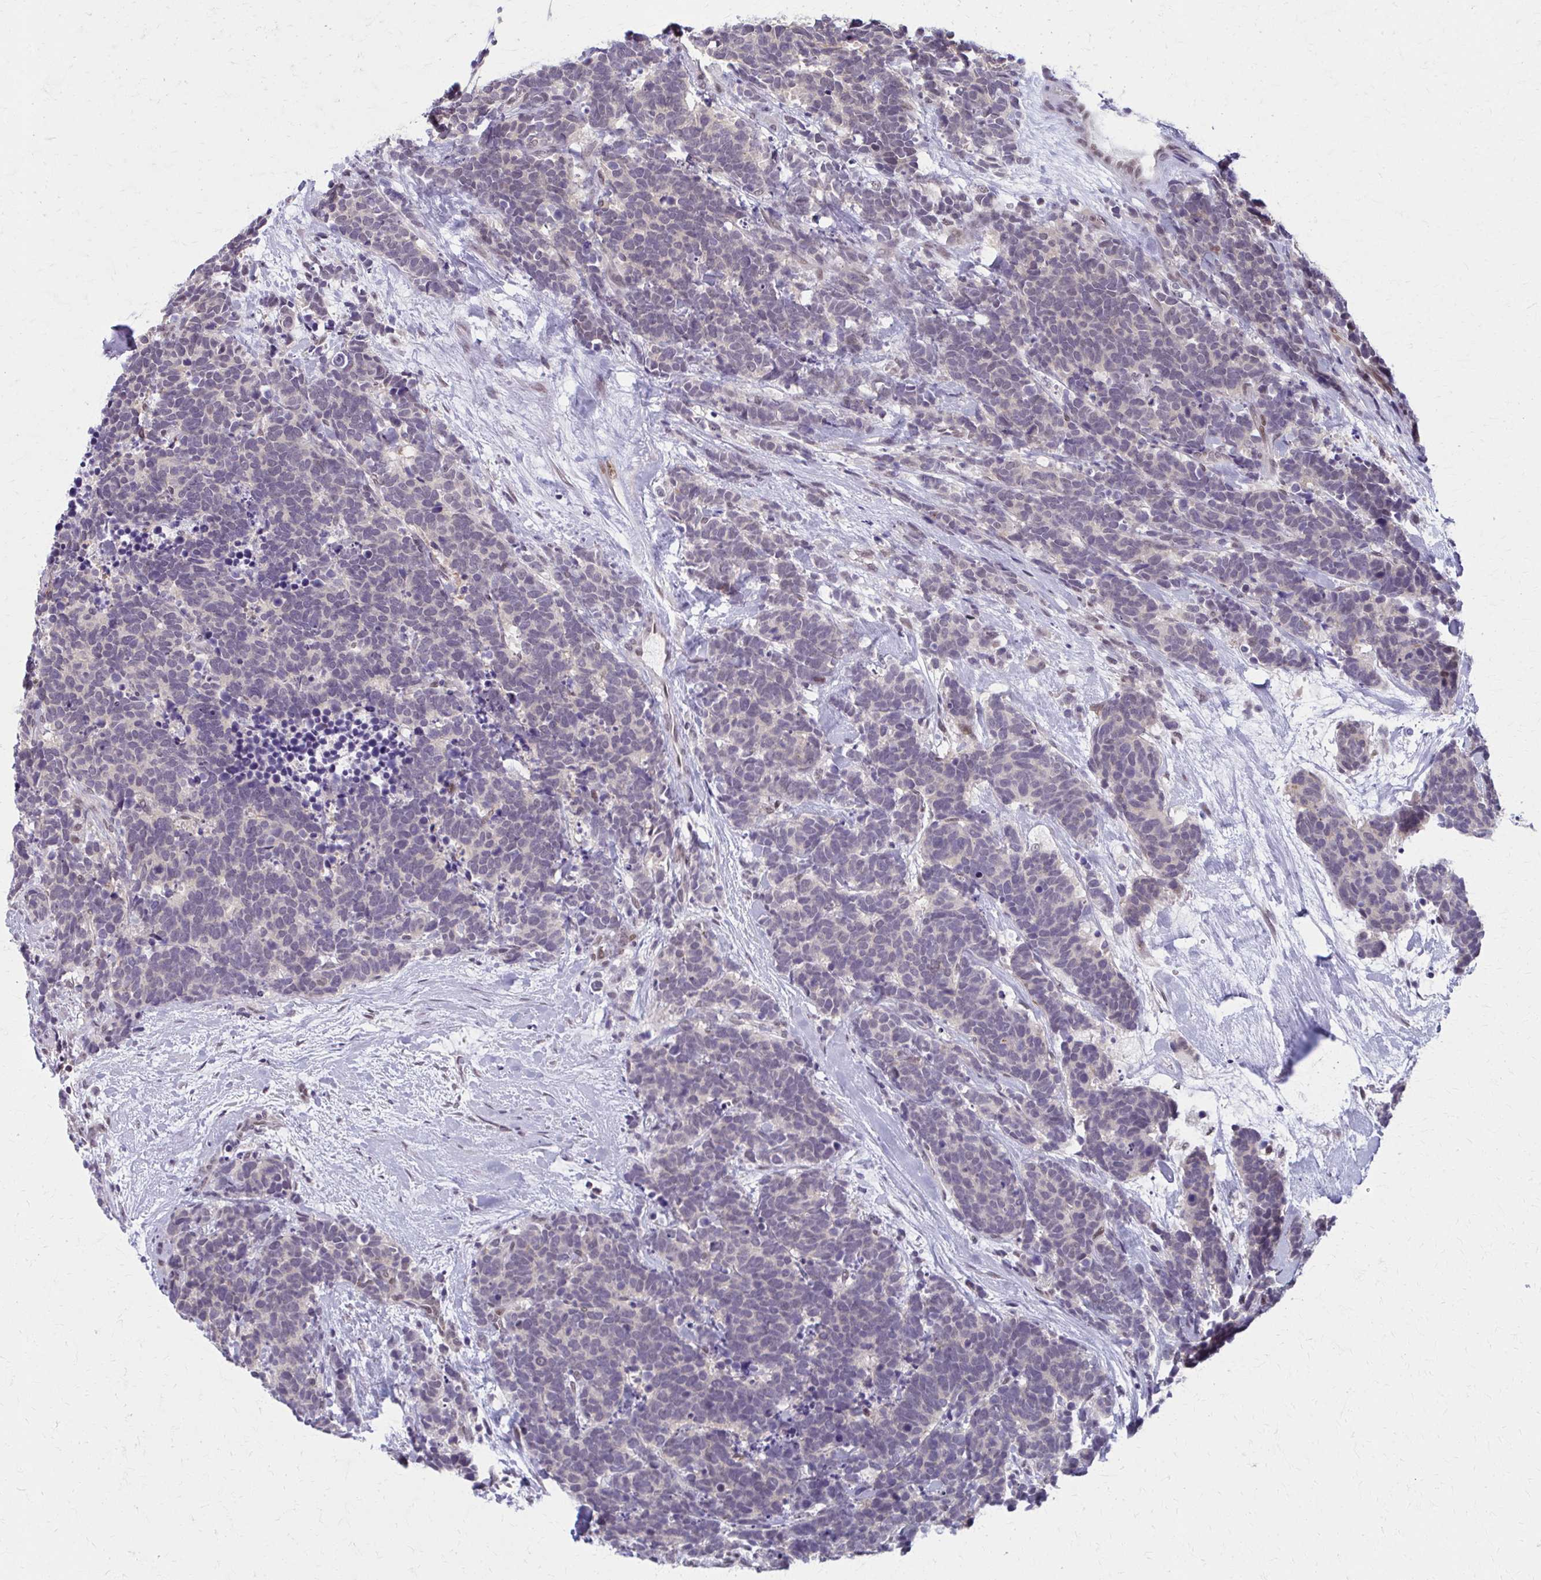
{"staining": {"intensity": "negative", "quantity": "none", "location": "none"}, "tissue": "carcinoid", "cell_type": "Tumor cells", "image_type": "cancer", "snomed": [{"axis": "morphology", "description": "Carcinoma, NOS"}, {"axis": "morphology", "description": "Carcinoid, malignant, NOS"}, {"axis": "topography", "description": "Prostate"}], "caption": "Protein analysis of carcinoma exhibits no significant expression in tumor cells.", "gene": "SETBP1", "patient": {"sex": "male", "age": 57}}